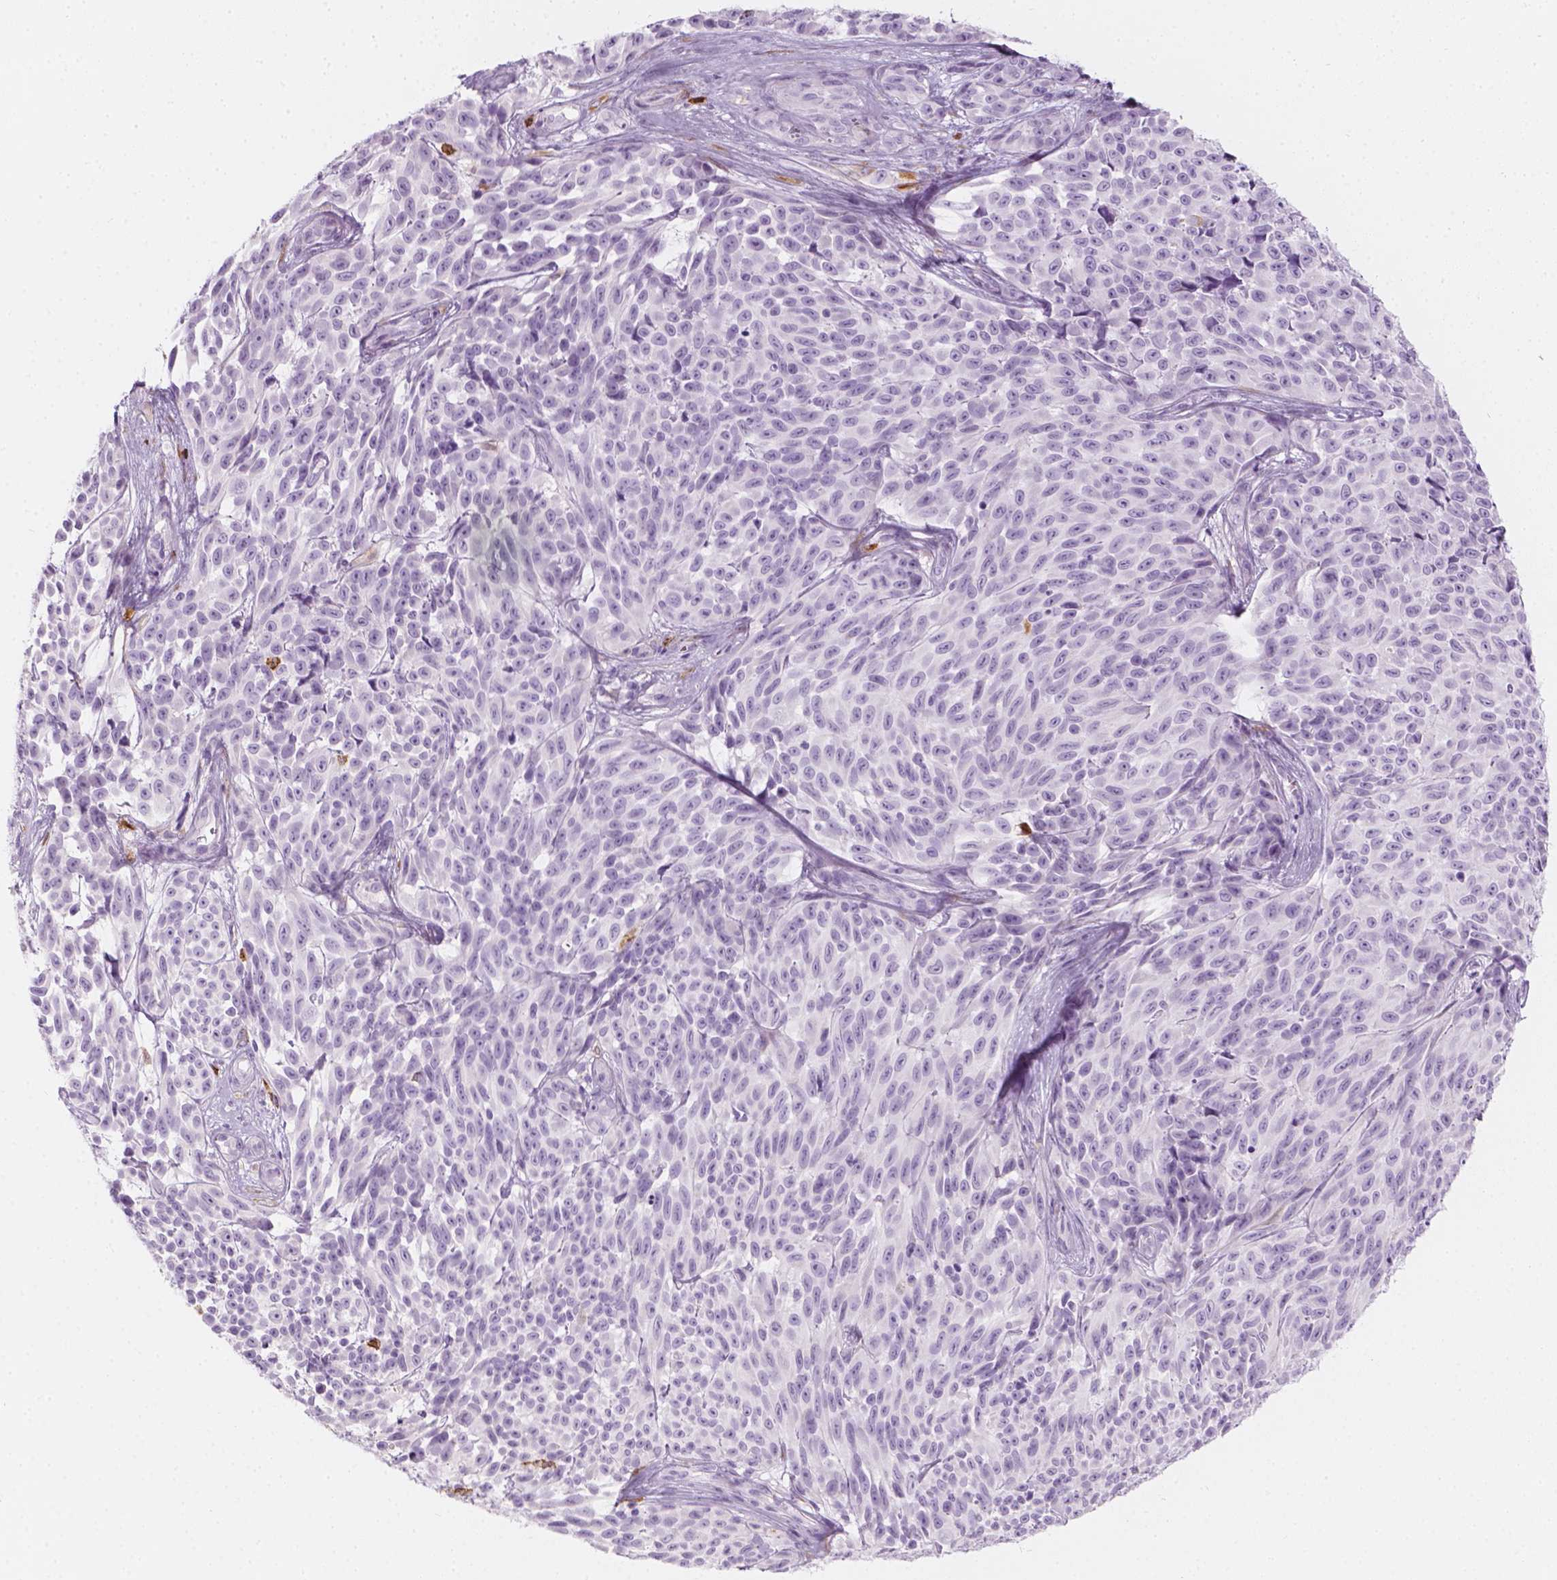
{"staining": {"intensity": "negative", "quantity": "none", "location": "none"}, "tissue": "melanoma", "cell_type": "Tumor cells", "image_type": "cancer", "snomed": [{"axis": "morphology", "description": "Malignant melanoma, NOS"}, {"axis": "topography", "description": "Skin"}], "caption": "Tumor cells are negative for brown protein staining in melanoma.", "gene": "CES1", "patient": {"sex": "female", "age": 88}}